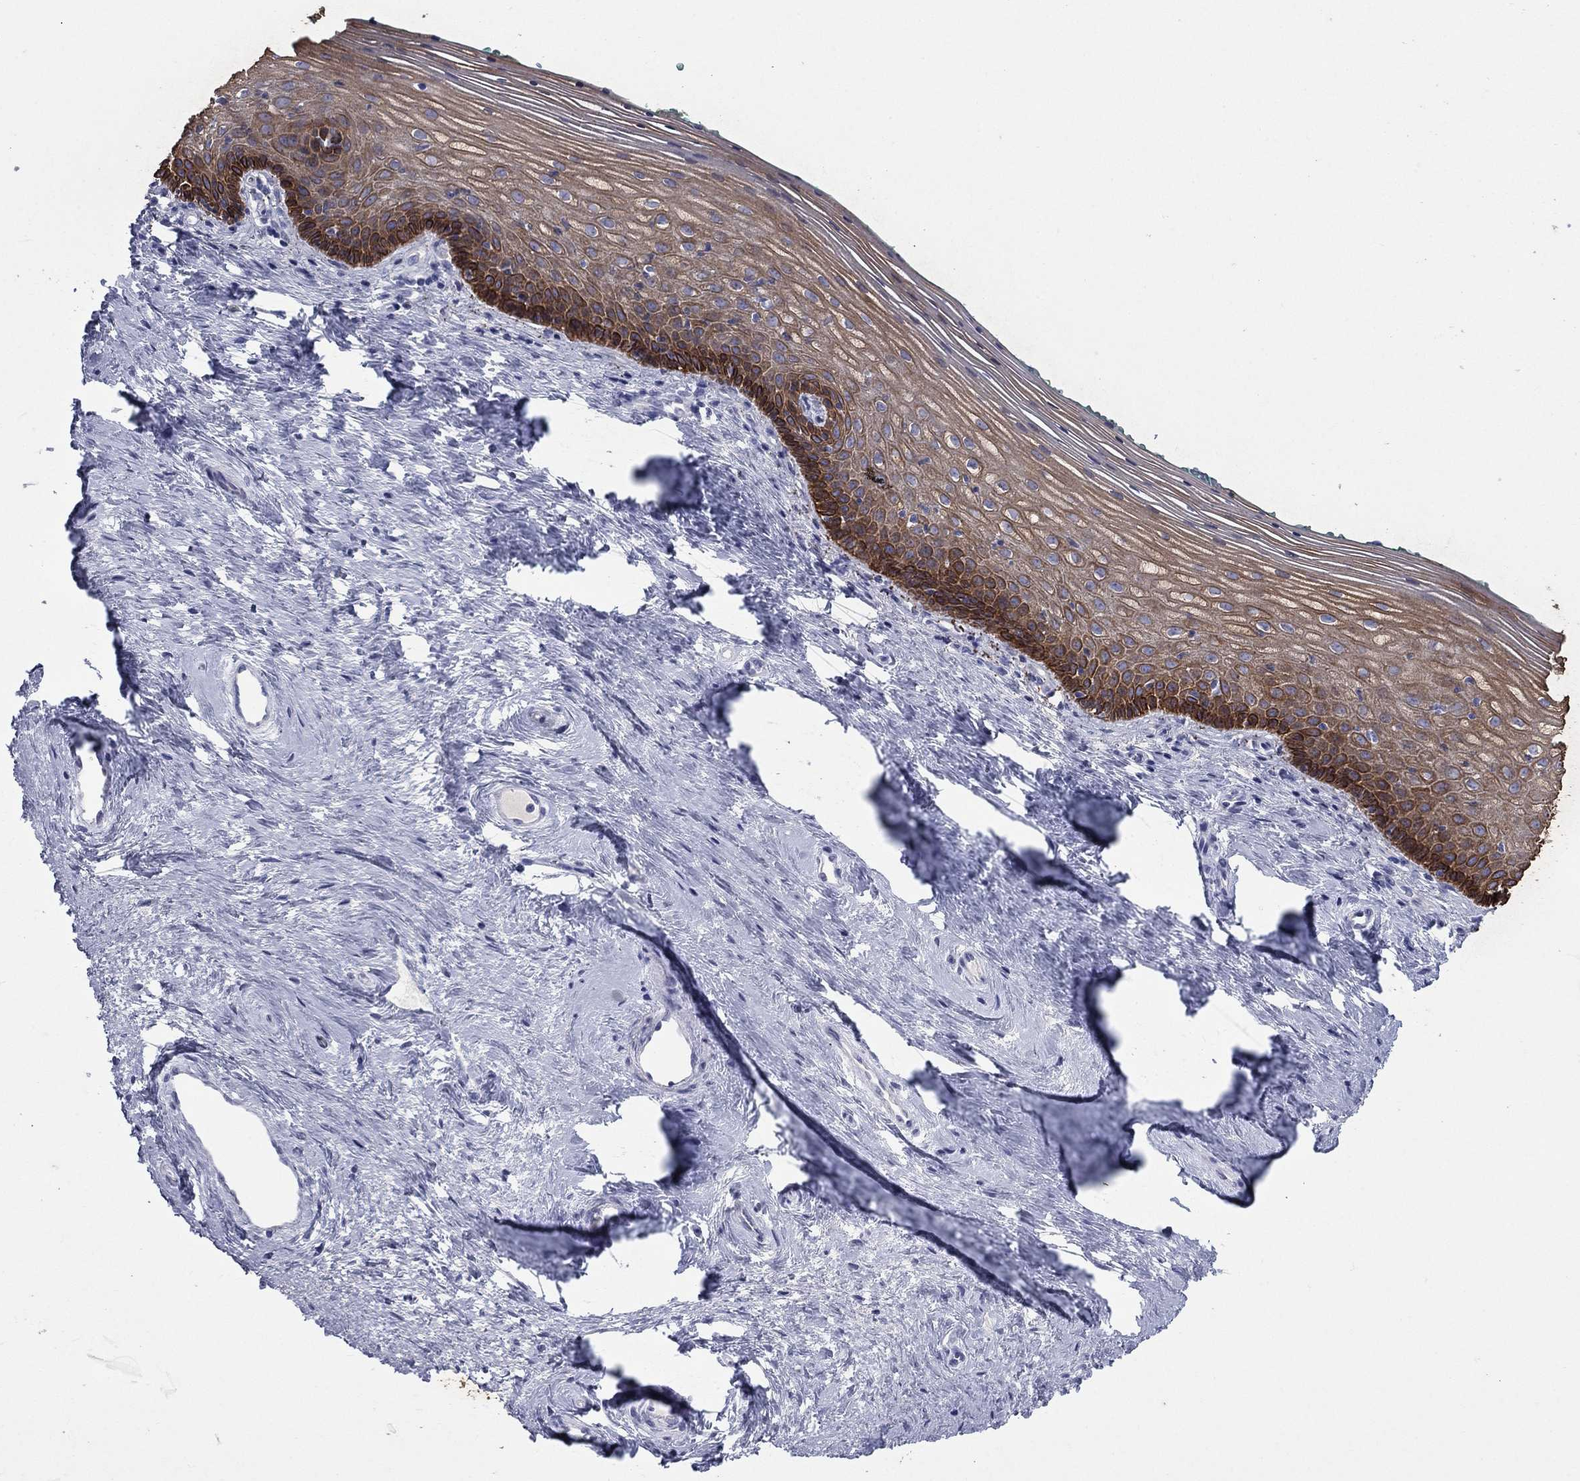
{"staining": {"intensity": "strong", "quantity": ">75%", "location": "cytoplasmic/membranous"}, "tissue": "vagina", "cell_type": "Squamous epithelial cells", "image_type": "normal", "snomed": [{"axis": "morphology", "description": "Normal tissue, NOS"}, {"axis": "topography", "description": "Vagina"}], "caption": "A micrograph showing strong cytoplasmic/membranous positivity in approximately >75% of squamous epithelial cells in unremarkable vagina, as visualized by brown immunohistochemical staining.", "gene": "KRT75", "patient": {"sex": "female", "age": 45}}